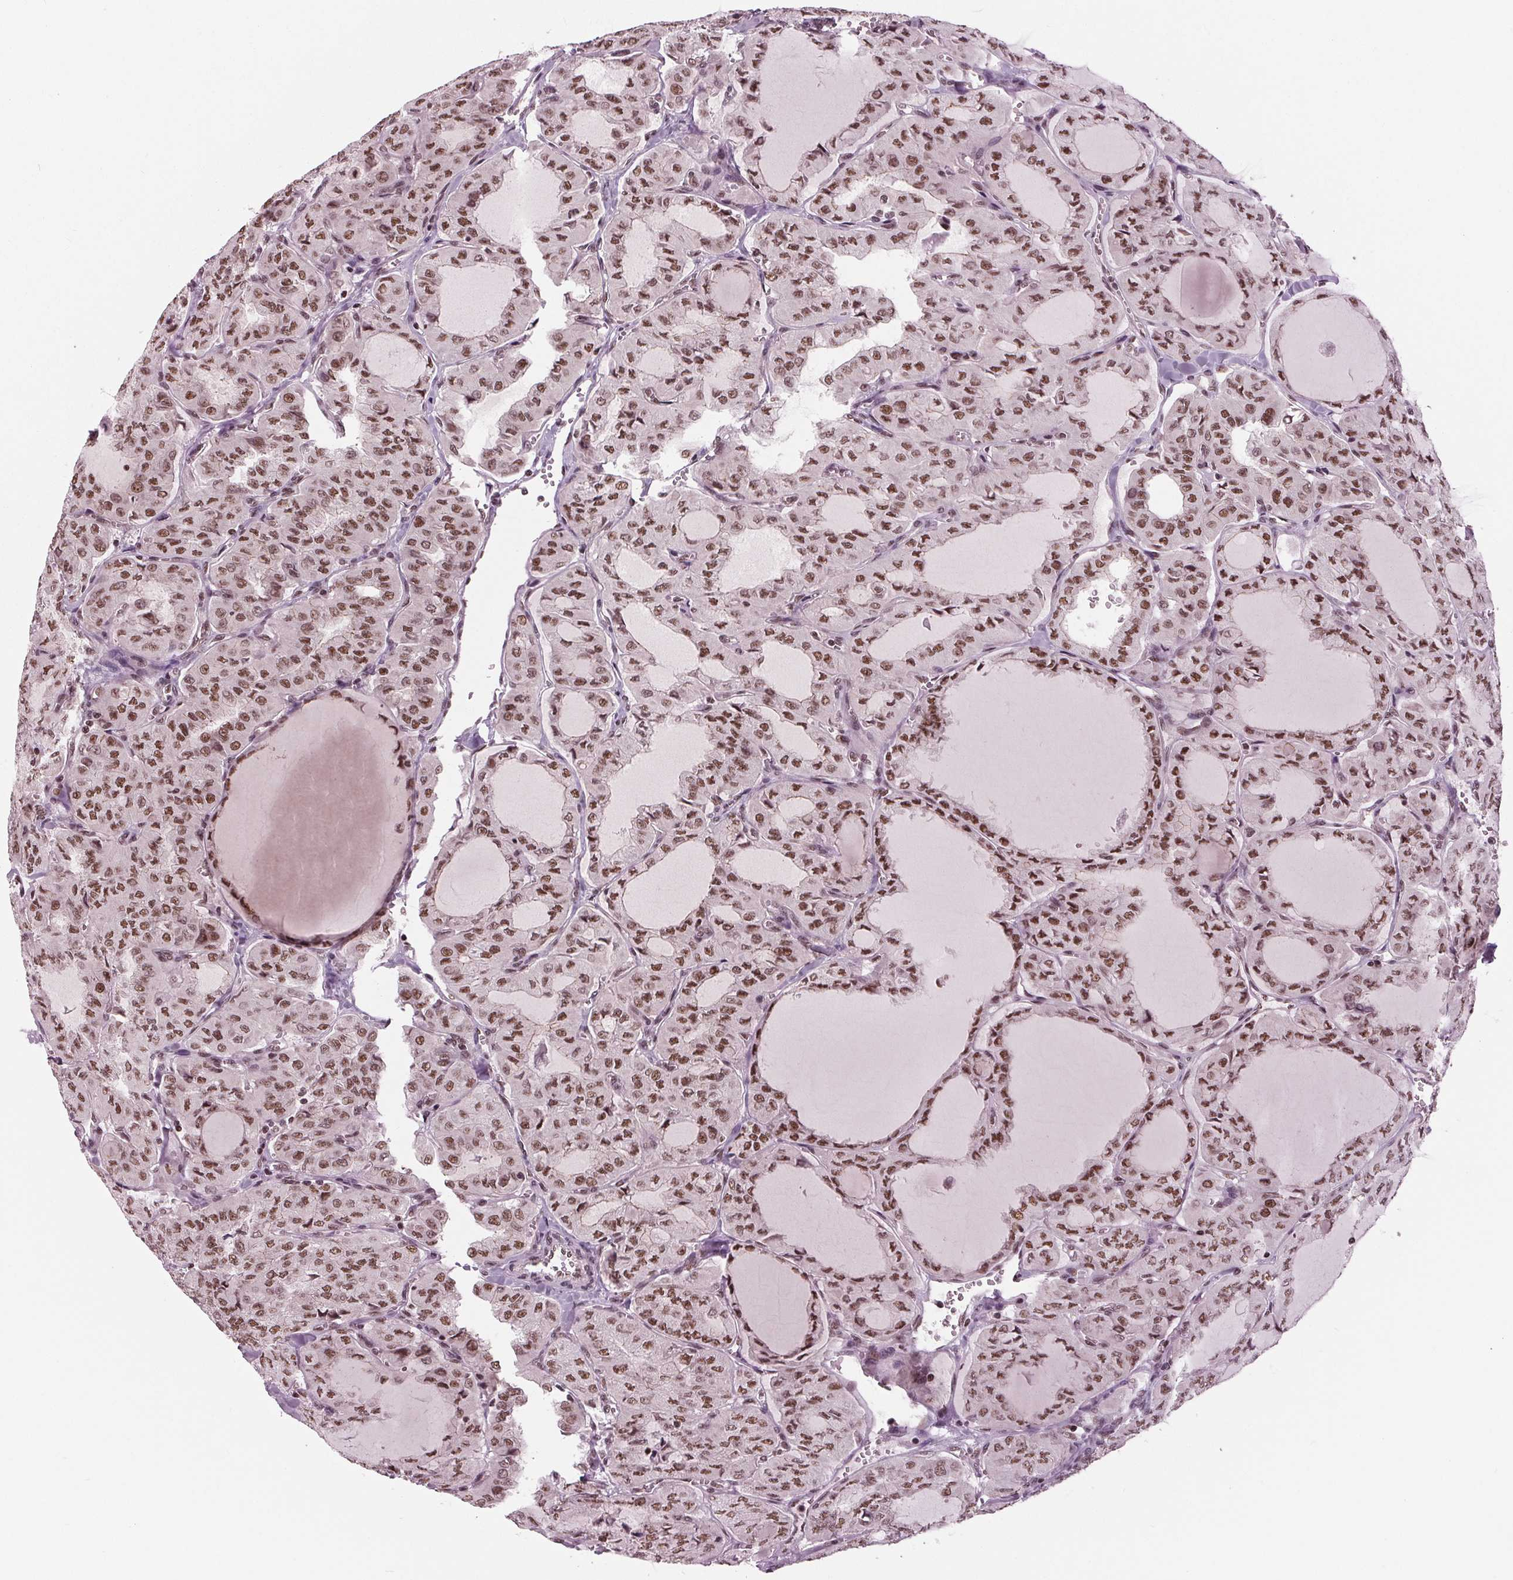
{"staining": {"intensity": "moderate", "quantity": ">75%", "location": "nuclear"}, "tissue": "thyroid cancer", "cell_type": "Tumor cells", "image_type": "cancer", "snomed": [{"axis": "morphology", "description": "Papillary adenocarcinoma, NOS"}, {"axis": "topography", "description": "Thyroid gland"}], "caption": "IHC staining of thyroid cancer, which displays medium levels of moderate nuclear expression in about >75% of tumor cells indicating moderate nuclear protein staining. The staining was performed using DAB (brown) for protein detection and nuclei were counterstained in hematoxylin (blue).", "gene": "LSM2", "patient": {"sex": "male", "age": 20}}